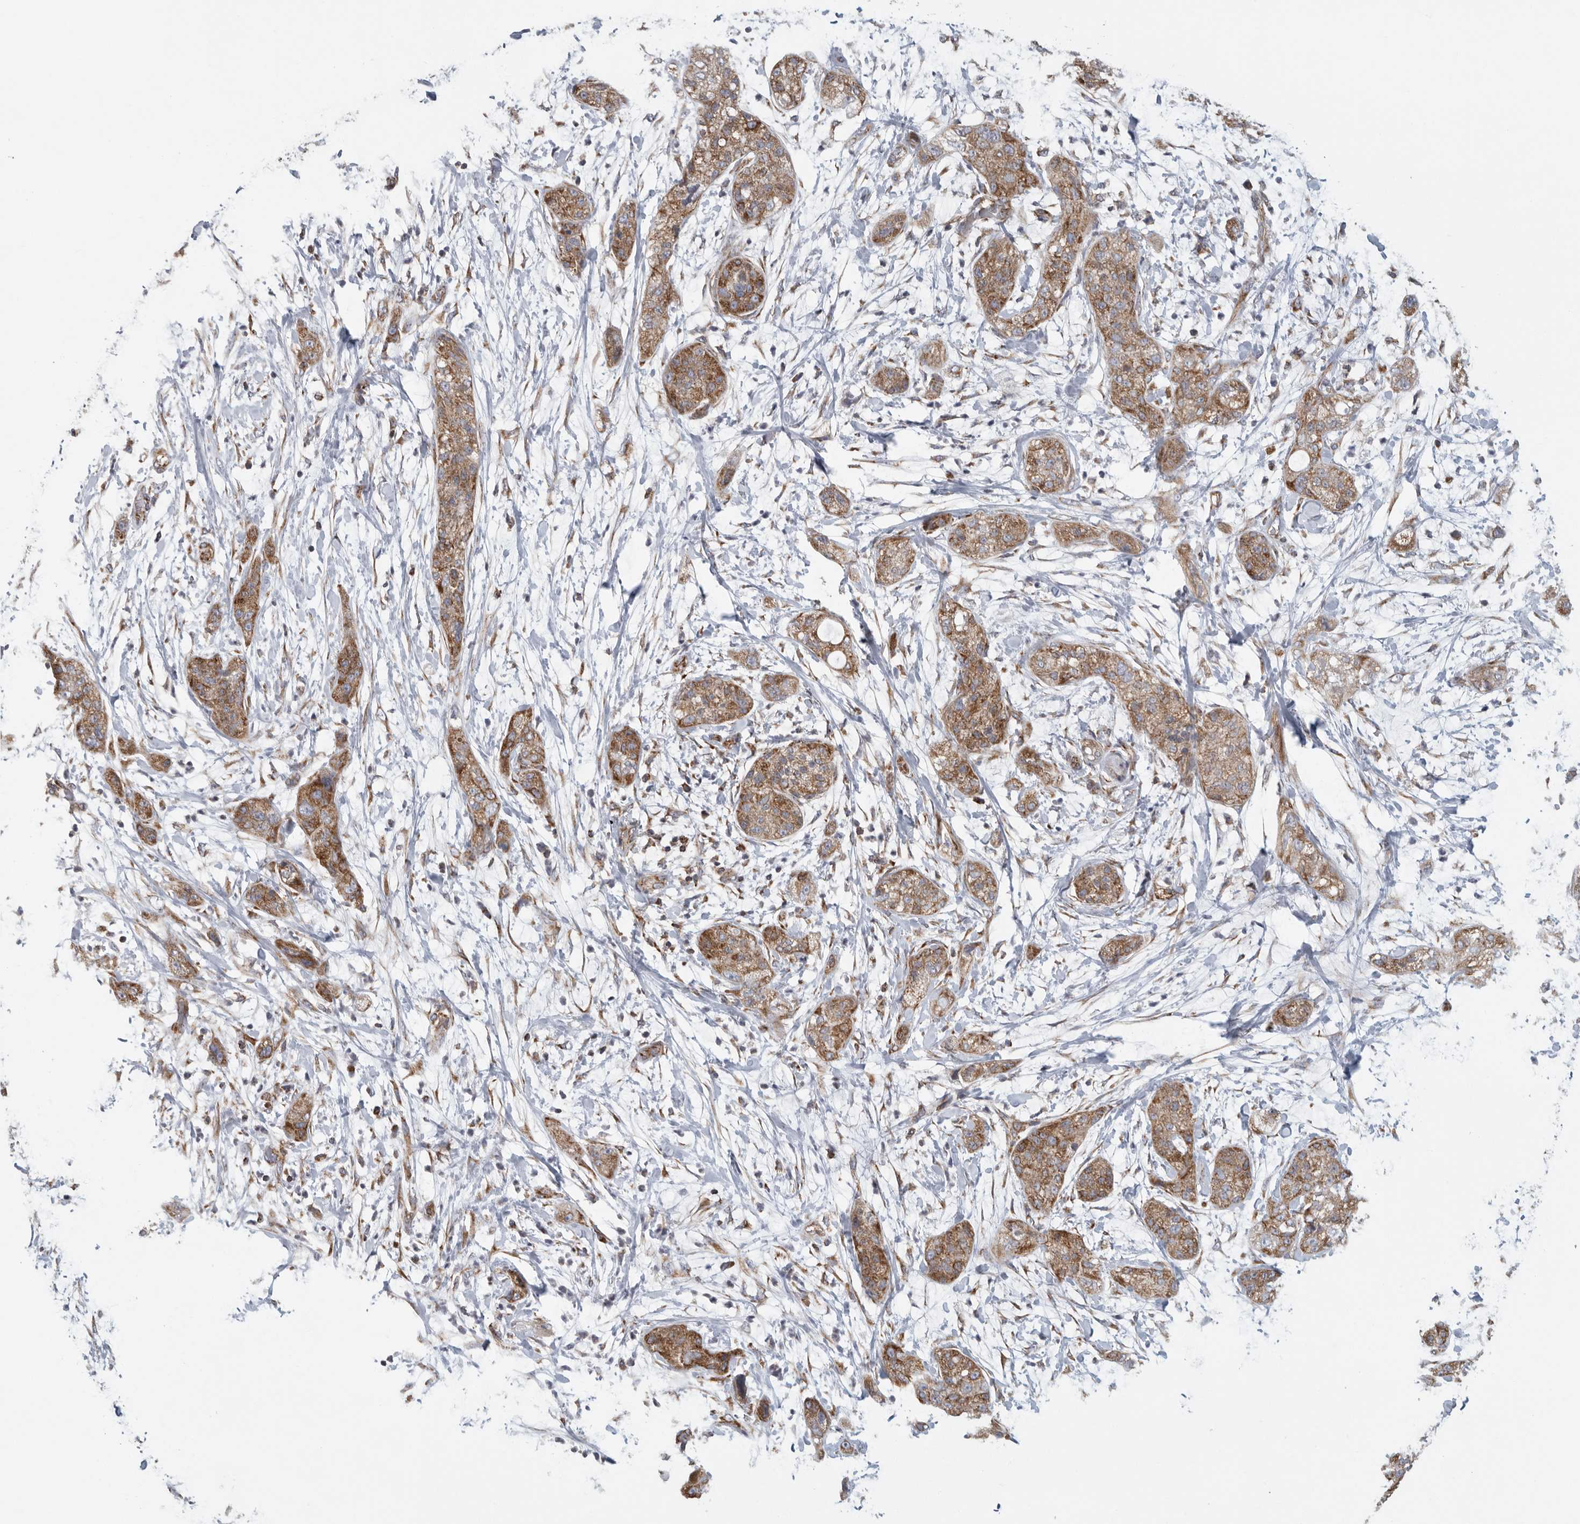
{"staining": {"intensity": "moderate", "quantity": ">75%", "location": "cytoplasmic/membranous"}, "tissue": "pancreatic cancer", "cell_type": "Tumor cells", "image_type": "cancer", "snomed": [{"axis": "morphology", "description": "Adenocarcinoma, NOS"}, {"axis": "topography", "description": "Pancreas"}], "caption": "Immunohistochemistry (DAB (3,3'-diaminobenzidine)) staining of pancreatic adenocarcinoma shows moderate cytoplasmic/membranous protein staining in about >75% of tumor cells. (DAB IHC, brown staining for protein, blue staining for nuclei).", "gene": "FKBP8", "patient": {"sex": "female", "age": 78}}